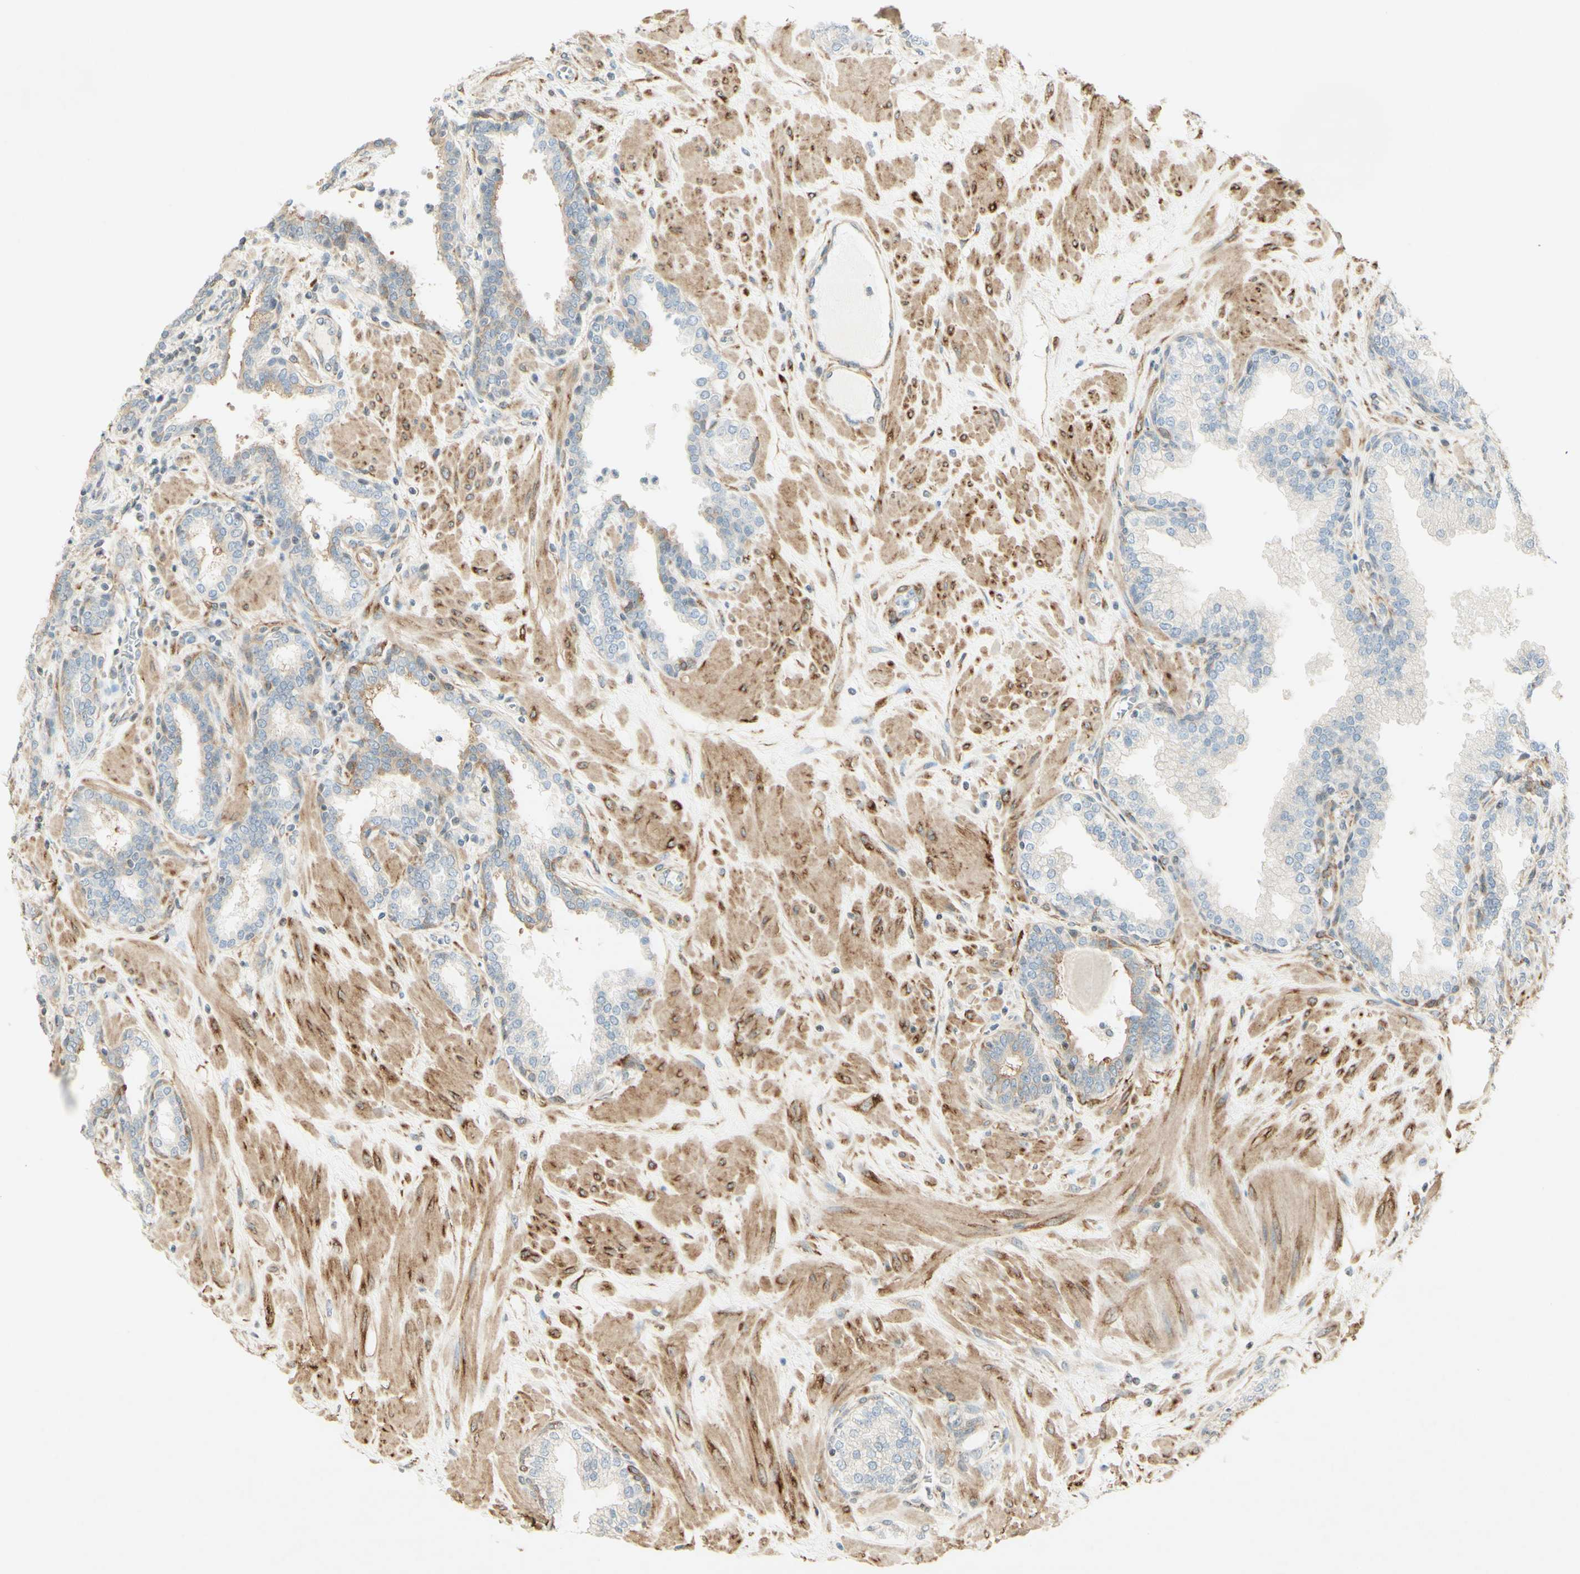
{"staining": {"intensity": "moderate", "quantity": "<25%", "location": "cytoplasmic/membranous"}, "tissue": "prostate", "cell_type": "Glandular cells", "image_type": "normal", "snomed": [{"axis": "morphology", "description": "Normal tissue, NOS"}, {"axis": "topography", "description": "Prostate"}], "caption": "Protein expression analysis of unremarkable human prostate reveals moderate cytoplasmic/membranous expression in approximately <25% of glandular cells. (brown staining indicates protein expression, while blue staining denotes nuclei).", "gene": "MAP1B", "patient": {"sex": "male", "age": 51}}